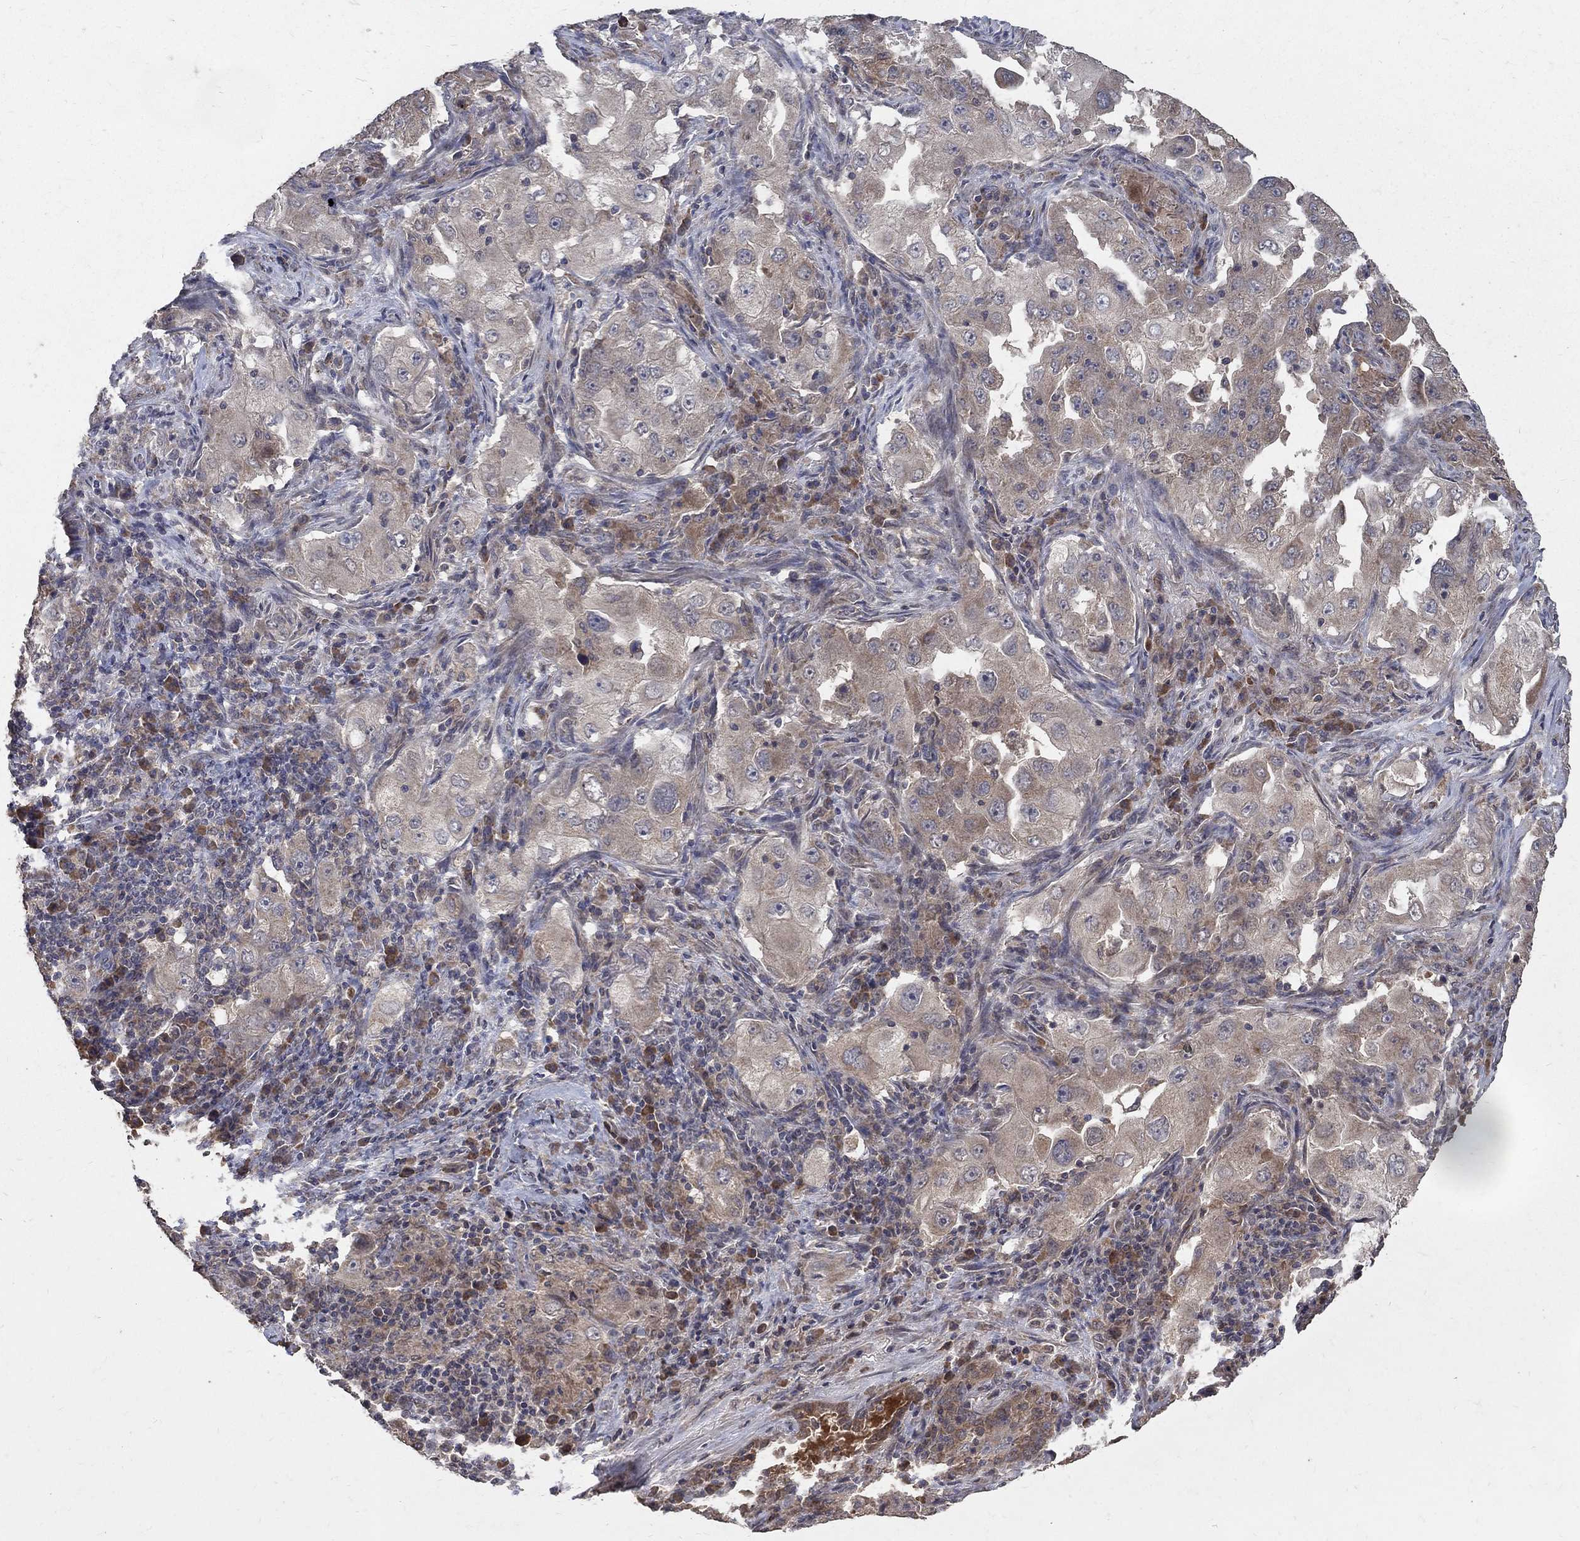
{"staining": {"intensity": "weak", "quantity": "25%-75%", "location": "cytoplasmic/membranous"}, "tissue": "lung cancer", "cell_type": "Tumor cells", "image_type": "cancer", "snomed": [{"axis": "morphology", "description": "Adenocarcinoma, NOS"}, {"axis": "topography", "description": "Lung"}], "caption": "Lung adenocarcinoma tissue shows weak cytoplasmic/membranous positivity in approximately 25%-75% of tumor cells", "gene": "C17orf75", "patient": {"sex": "female", "age": 61}}